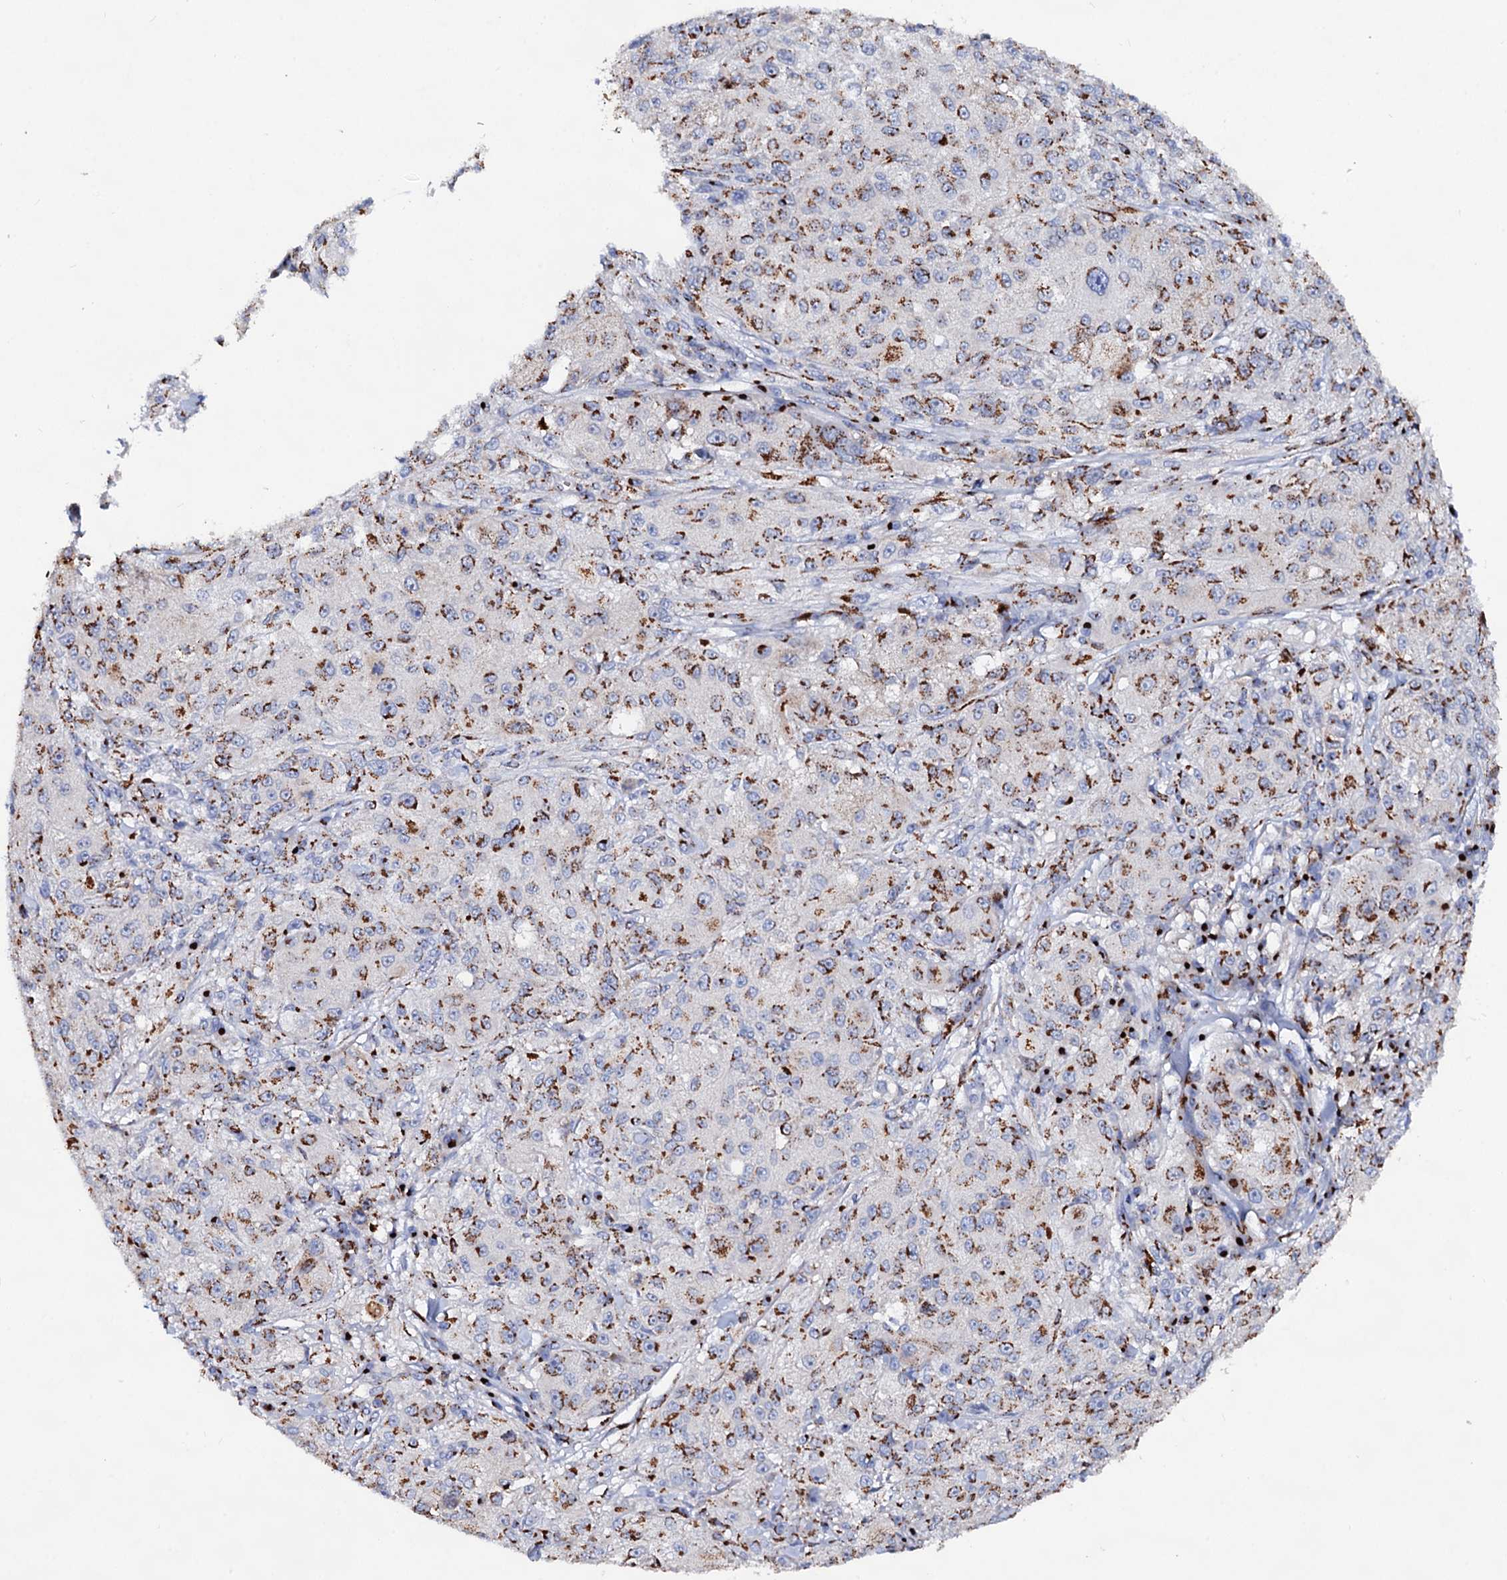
{"staining": {"intensity": "strong", "quantity": "25%-75%", "location": "cytoplasmic/membranous"}, "tissue": "melanoma", "cell_type": "Tumor cells", "image_type": "cancer", "snomed": [{"axis": "morphology", "description": "Necrosis, NOS"}, {"axis": "morphology", "description": "Malignant melanoma, NOS"}, {"axis": "topography", "description": "Skin"}], "caption": "Melanoma tissue demonstrates strong cytoplasmic/membranous positivity in about 25%-75% of tumor cells", "gene": "TM9SF3", "patient": {"sex": "female", "age": 87}}